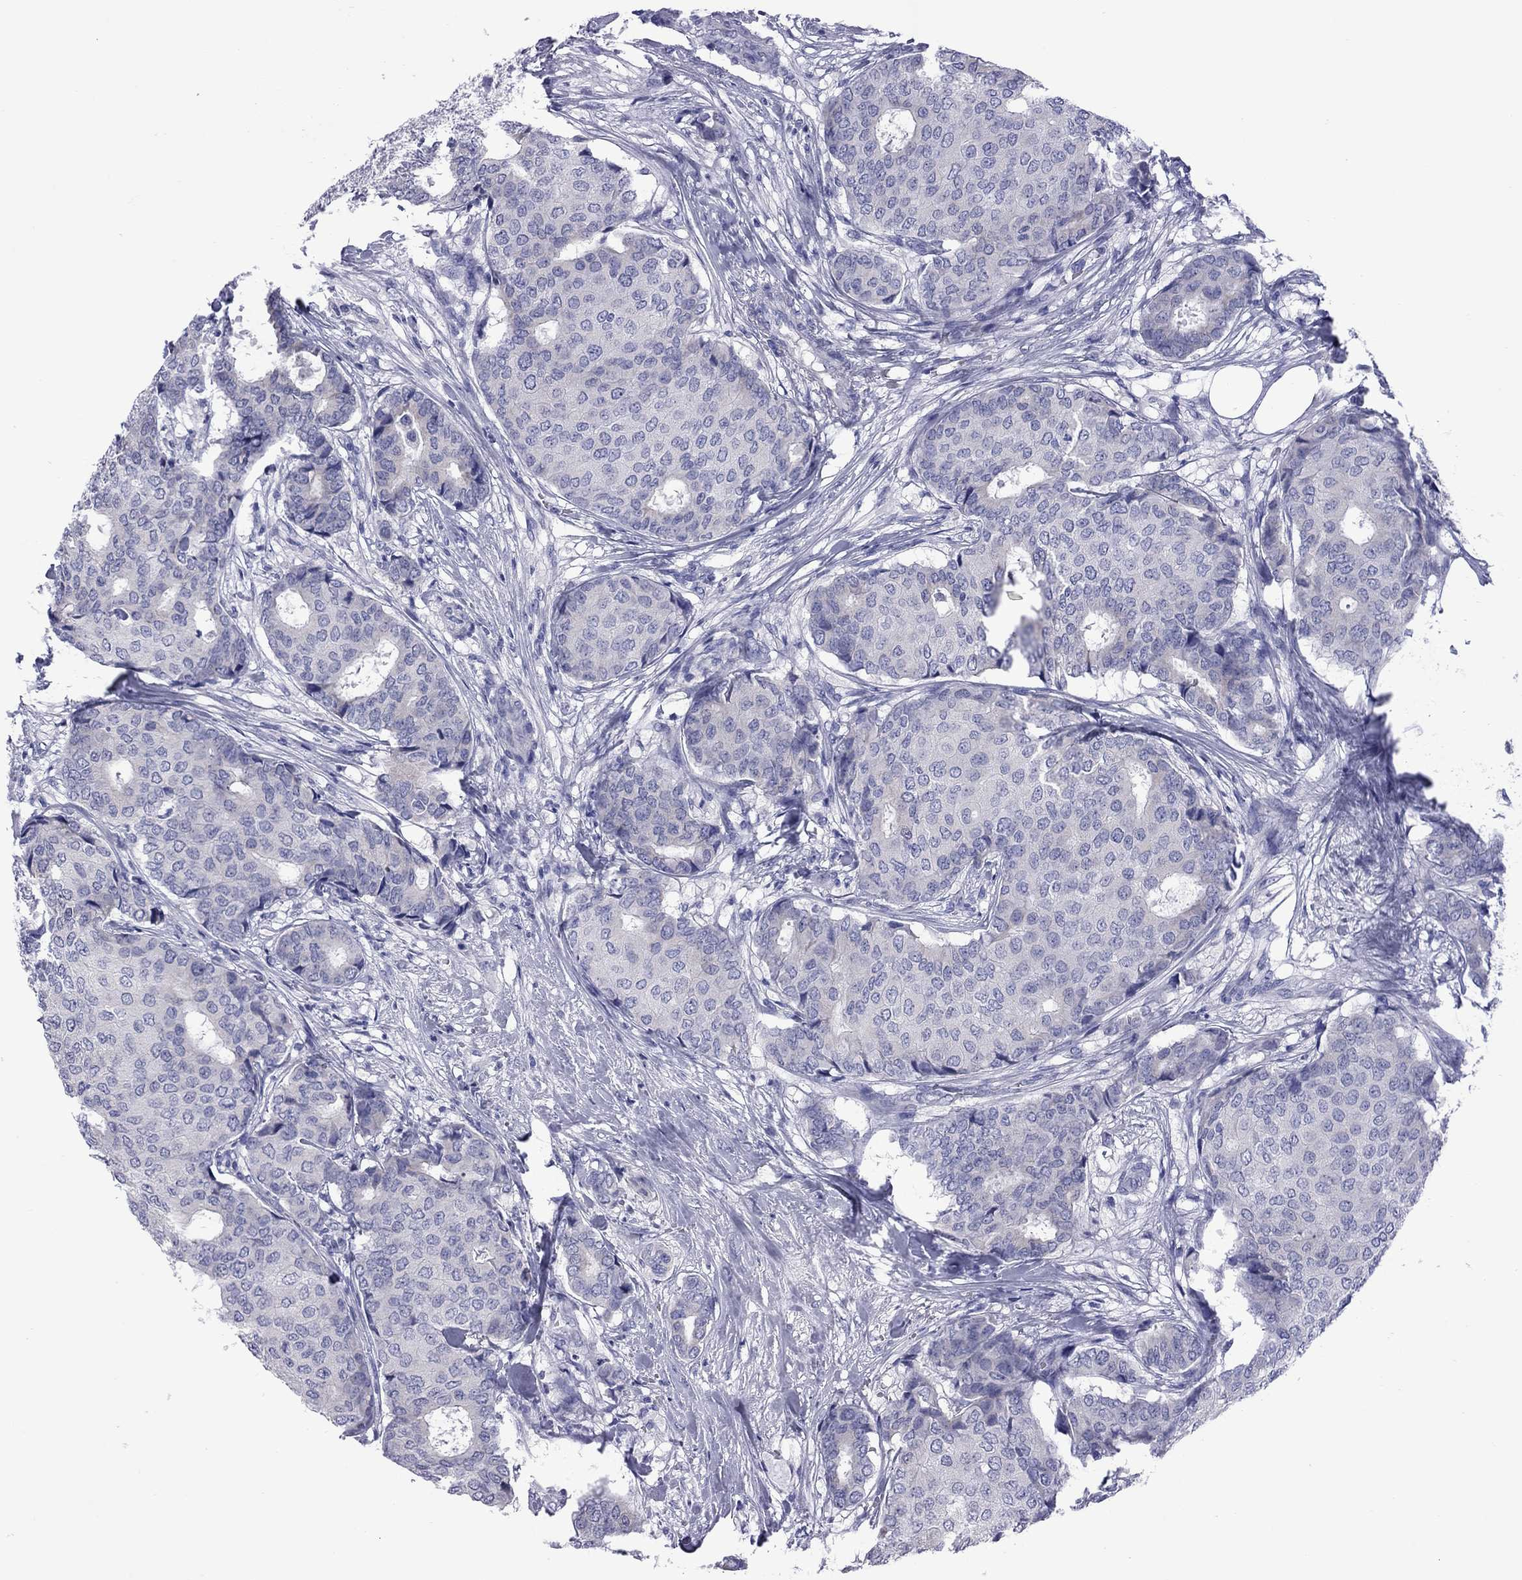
{"staining": {"intensity": "negative", "quantity": "none", "location": "none"}, "tissue": "breast cancer", "cell_type": "Tumor cells", "image_type": "cancer", "snomed": [{"axis": "morphology", "description": "Duct carcinoma"}, {"axis": "topography", "description": "Breast"}], "caption": "A high-resolution photomicrograph shows IHC staining of breast cancer (infiltrating ductal carcinoma), which reveals no significant expression in tumor cells. (Brightfield microscopy of DAB immunohistochemistry (IHC) at high magnification).", "gene": "EPPIN", "patient": {"sex": "female", "age": 75}}